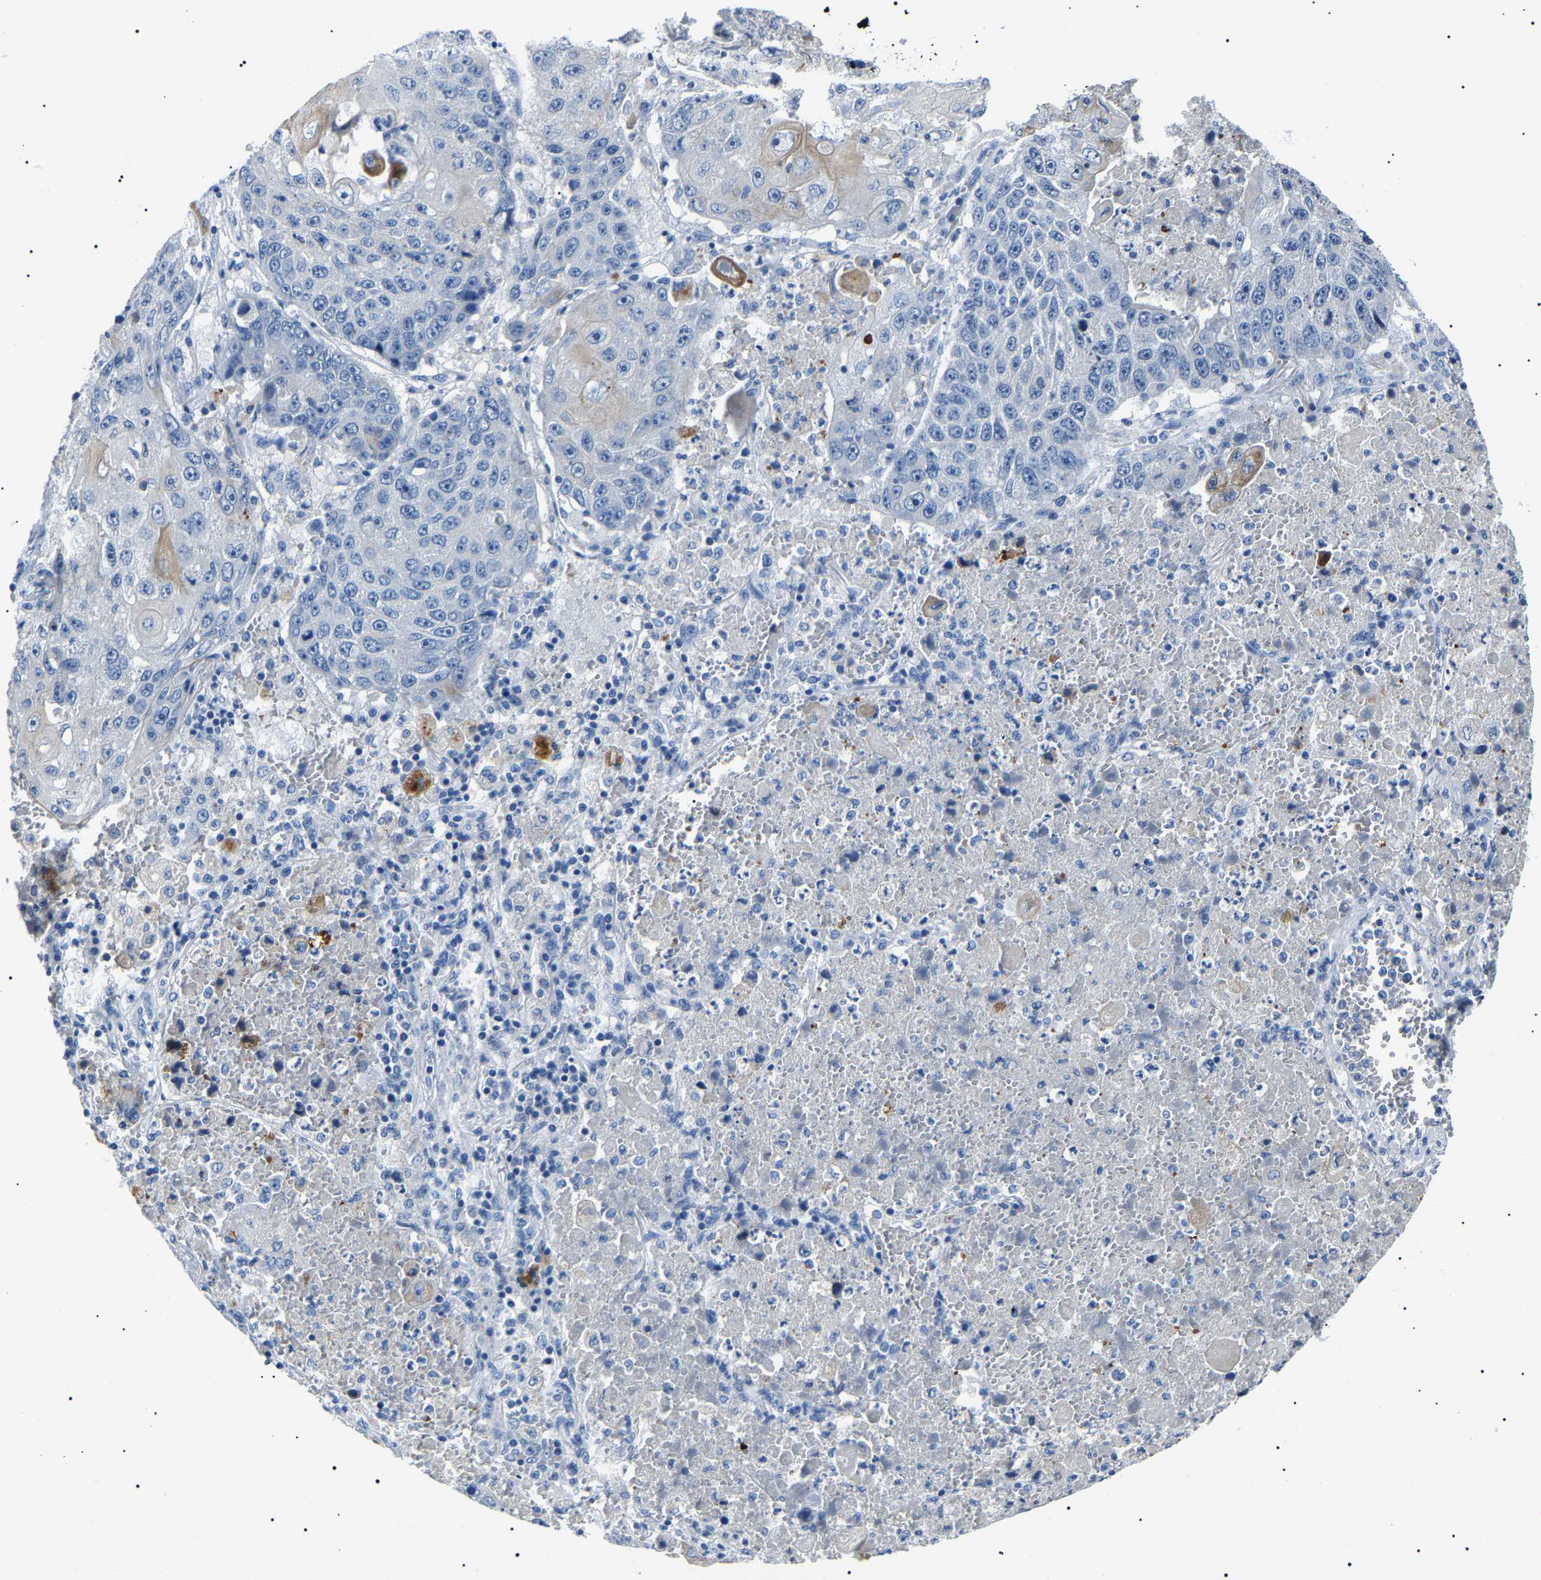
{"staining": {"intensity": "negative", "quantity": "none", "location": "none"}, "tissue": "lung cancer", "cell_type": "Tumor cells", "image_type": "cancer", "snomed": [{"axis": "morphology", "description": "Squamous cell carcinoma, NOS"}, {"axis": "topography", "description": "Lung"}], "caption": "A high-resolution micrograph shows IHC staining of lung cancer, which exhibits no significant expression in tumor cells.", "gene": "KLK15", "patient": {"sex": "male", "age": 61}}